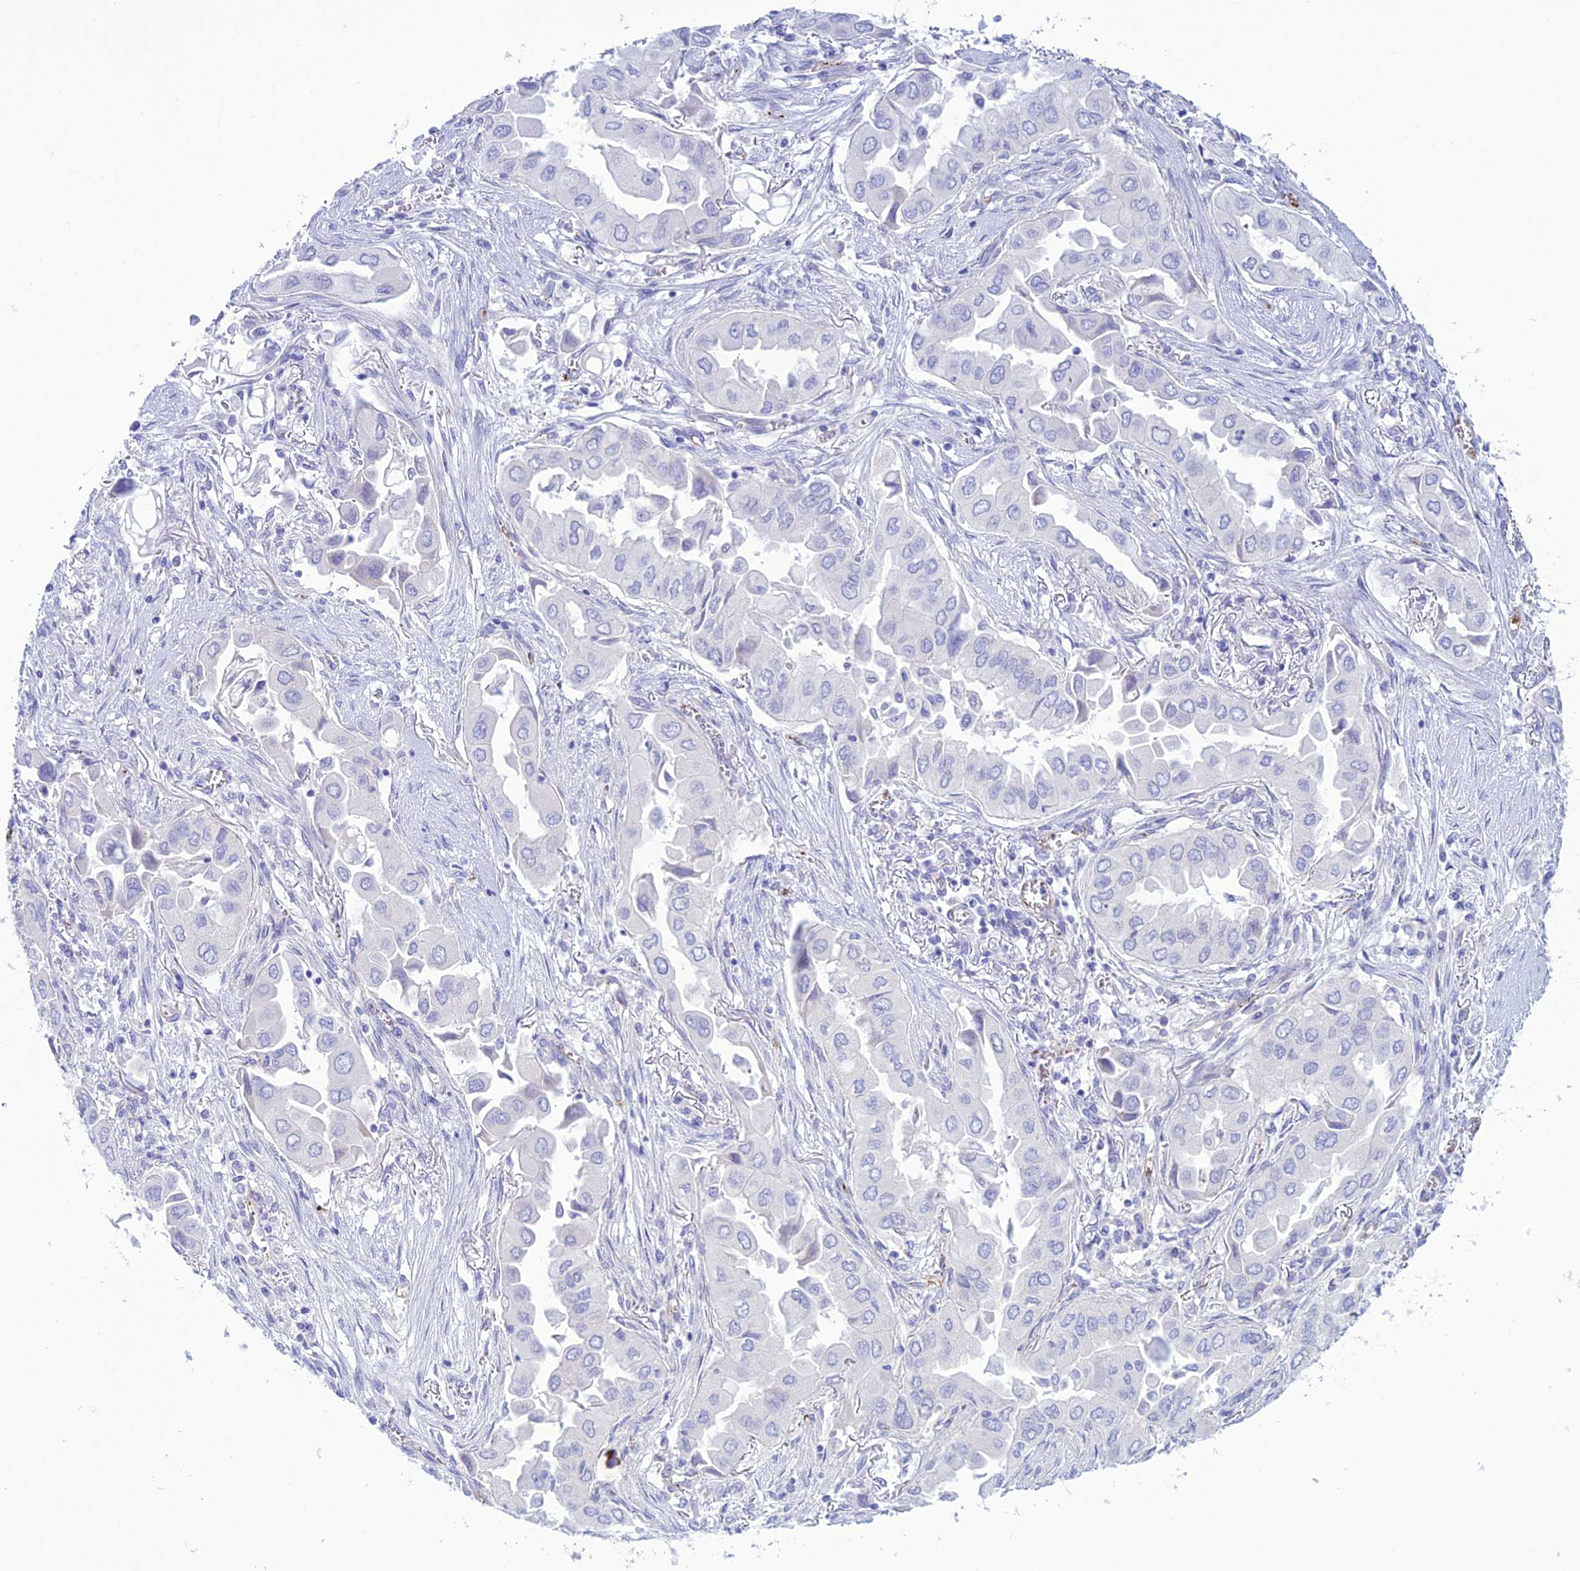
{"staining": {"intensity": "negative", "quantity": "none", "location": "none"}, "tissue": "lung cancer", "cell_type": "Tumor cells", "image_type": "cancer", "snomed": [{"axis": "morphology", "description": "Adenocarcinoma, NOS"}, {"axis": "topography", "description": "Lung"}], "caption": "Immunohistochemistry of lung adenocarcinoma reveals no expression in tumor cells. (DAB (3,3'-diaminobenzidine) IHC with hematoxylin counter stain).", "gene": "CDC42EP5", "patient": {"sex": "female", "age": 76}}